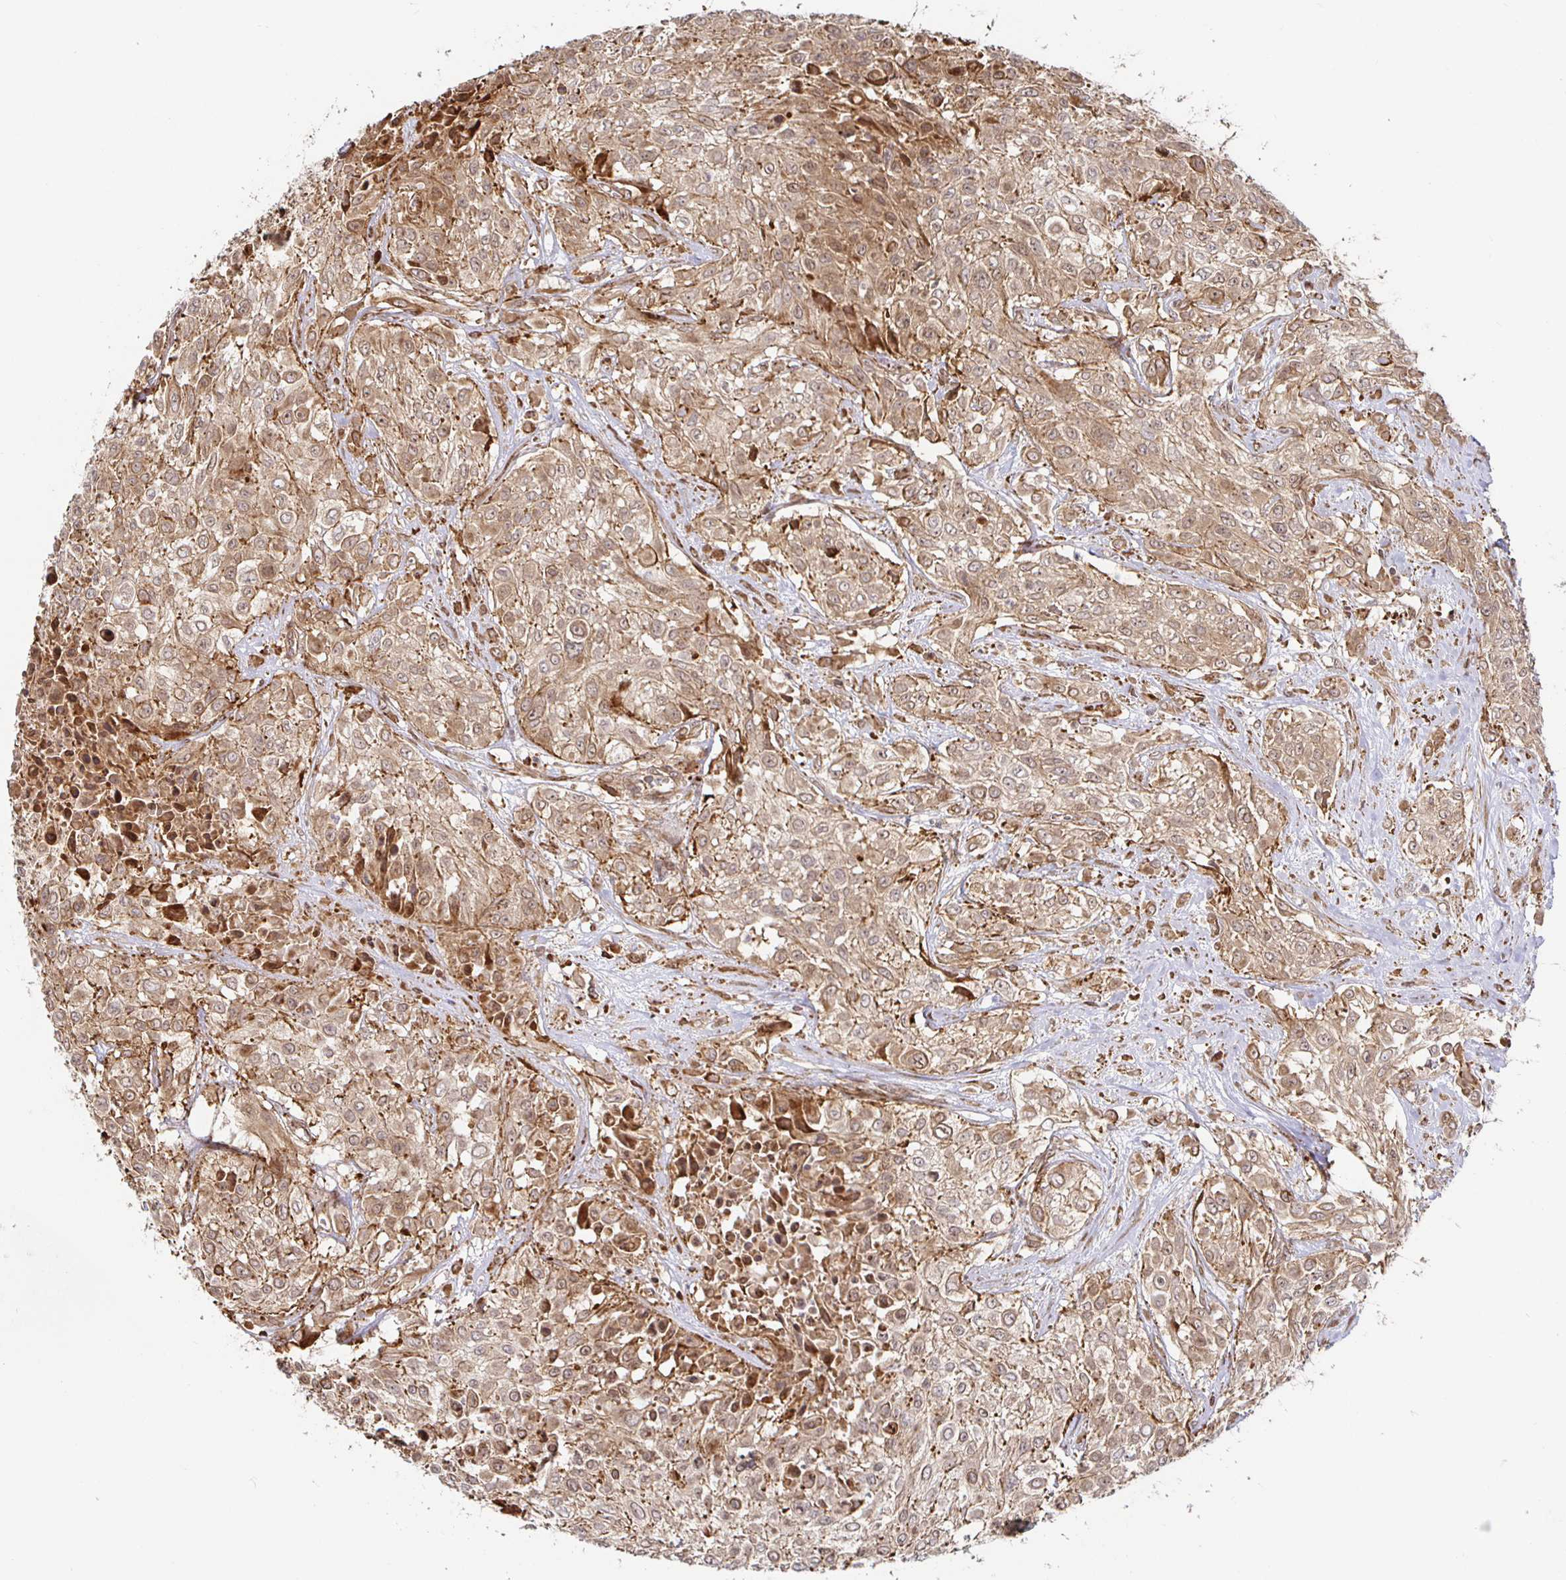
{"staining": {"intensity": "moderate", "quantity": ">75%", "location": "cytoplasmic/membranous,nuclear"}, "tissue": "urothelial cancer", "cell_type": "Tumor cells", "image_type": "cancer", "snomed": [{"axis": "morphology", "description": "Urothelial carcinoma, High grade"}, {"axis": "topography", "description": "Urinary bladder"}], "caption": "Immunohistochemistry of urothelial carcinoma (high-grade) exhibits medium levels of moderate cytoplasmic/membranous and nuclear staining in about >75% of tumor cells.", "gene": "STRAP", "patient": {"sex": "male", "age": 57}}